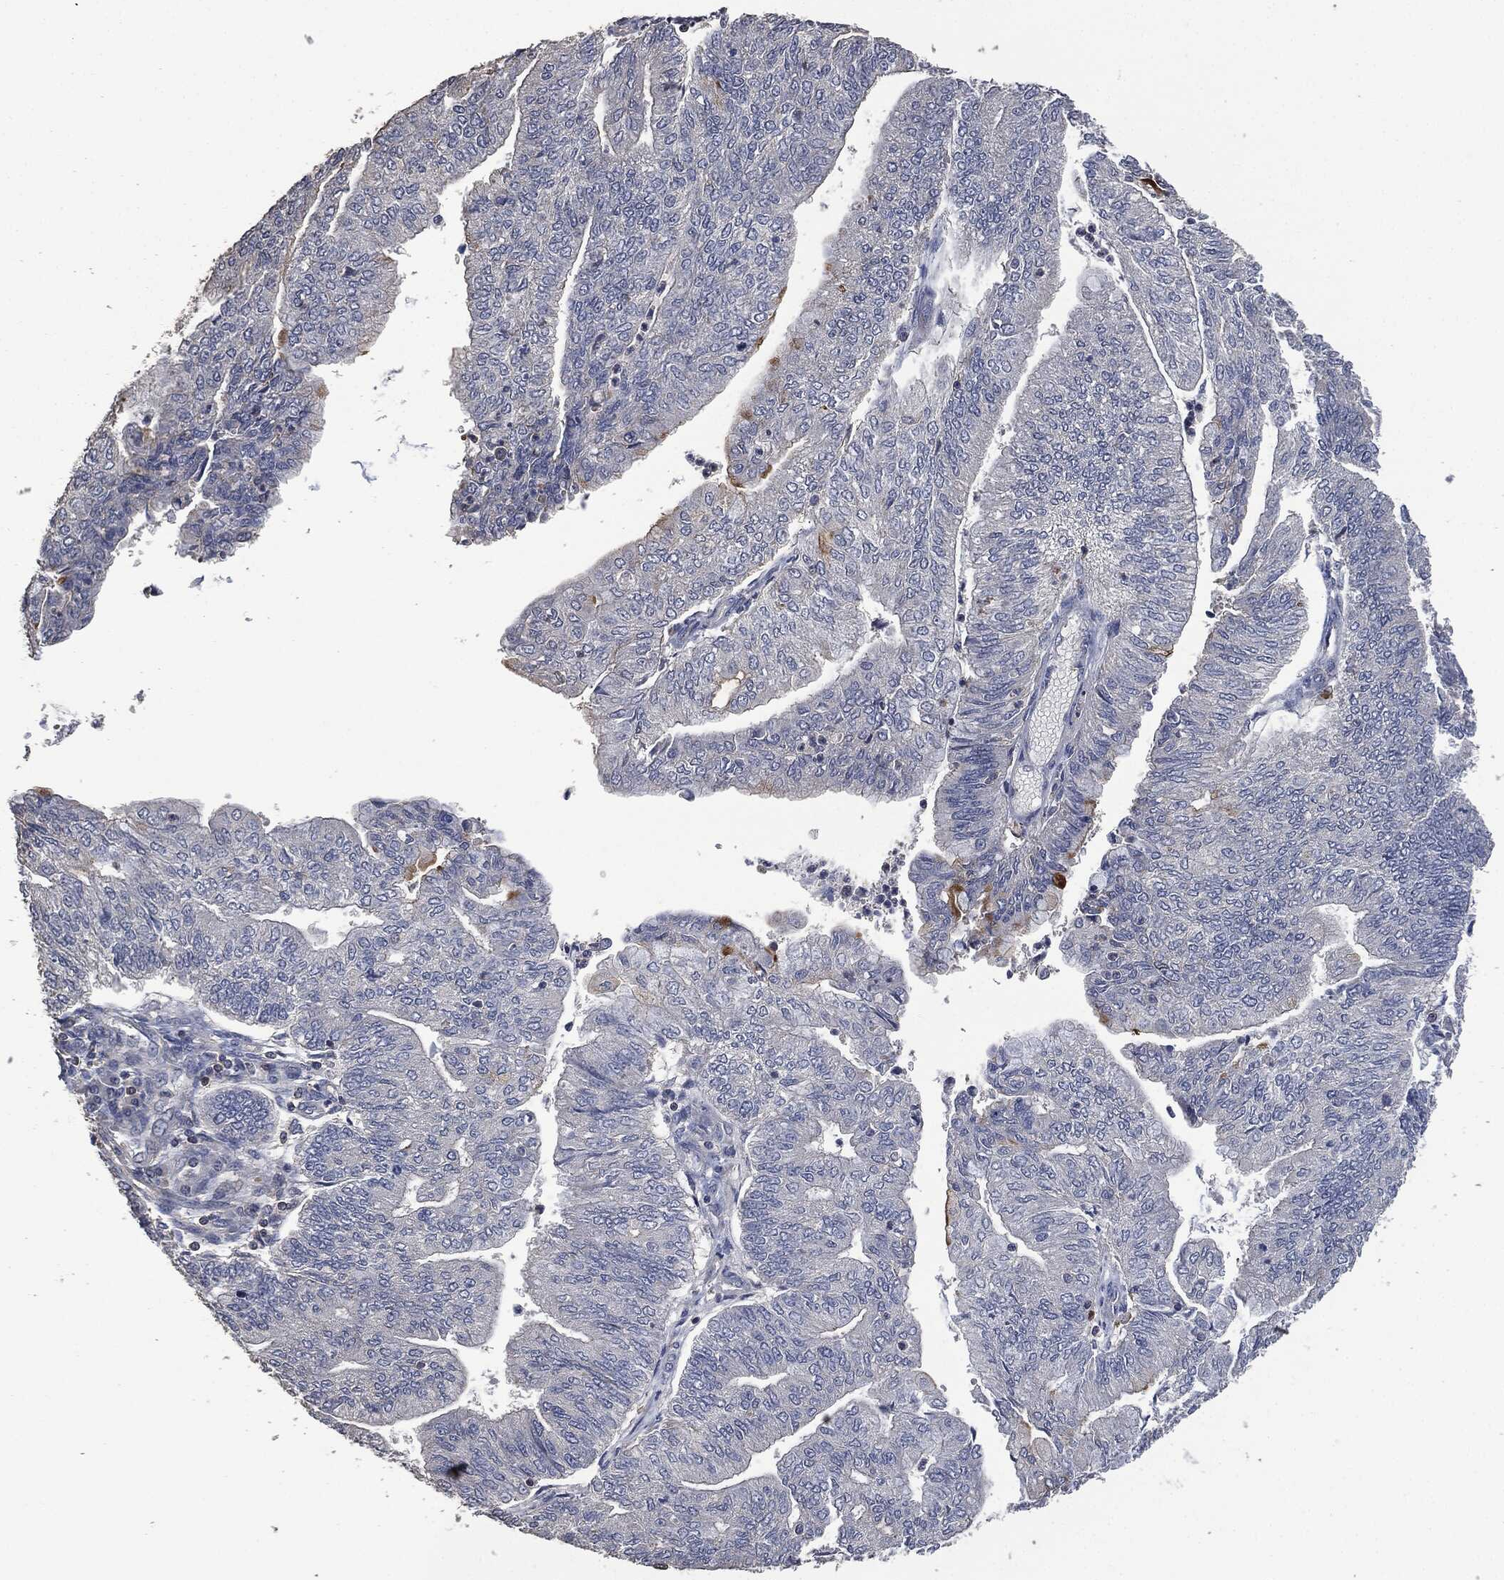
{"staining": {"intensity": "negative", "quantity": "none", "location": "none"}, "tissue": "endometrial cancer", "cell_type": "Tumor cells", "image_type": "cancer", "snomed": [{"axis": "morphology", "description": "Adenocarcinoma, NOS"}, {"axis": "topography", "description": "Endometrium"}], "caption": "The IHC image has no significant positivity in tumor cells of endometrial cancer tissue.", "gene": "MSLN", "patient": {"sex": "female", "age": 59}}